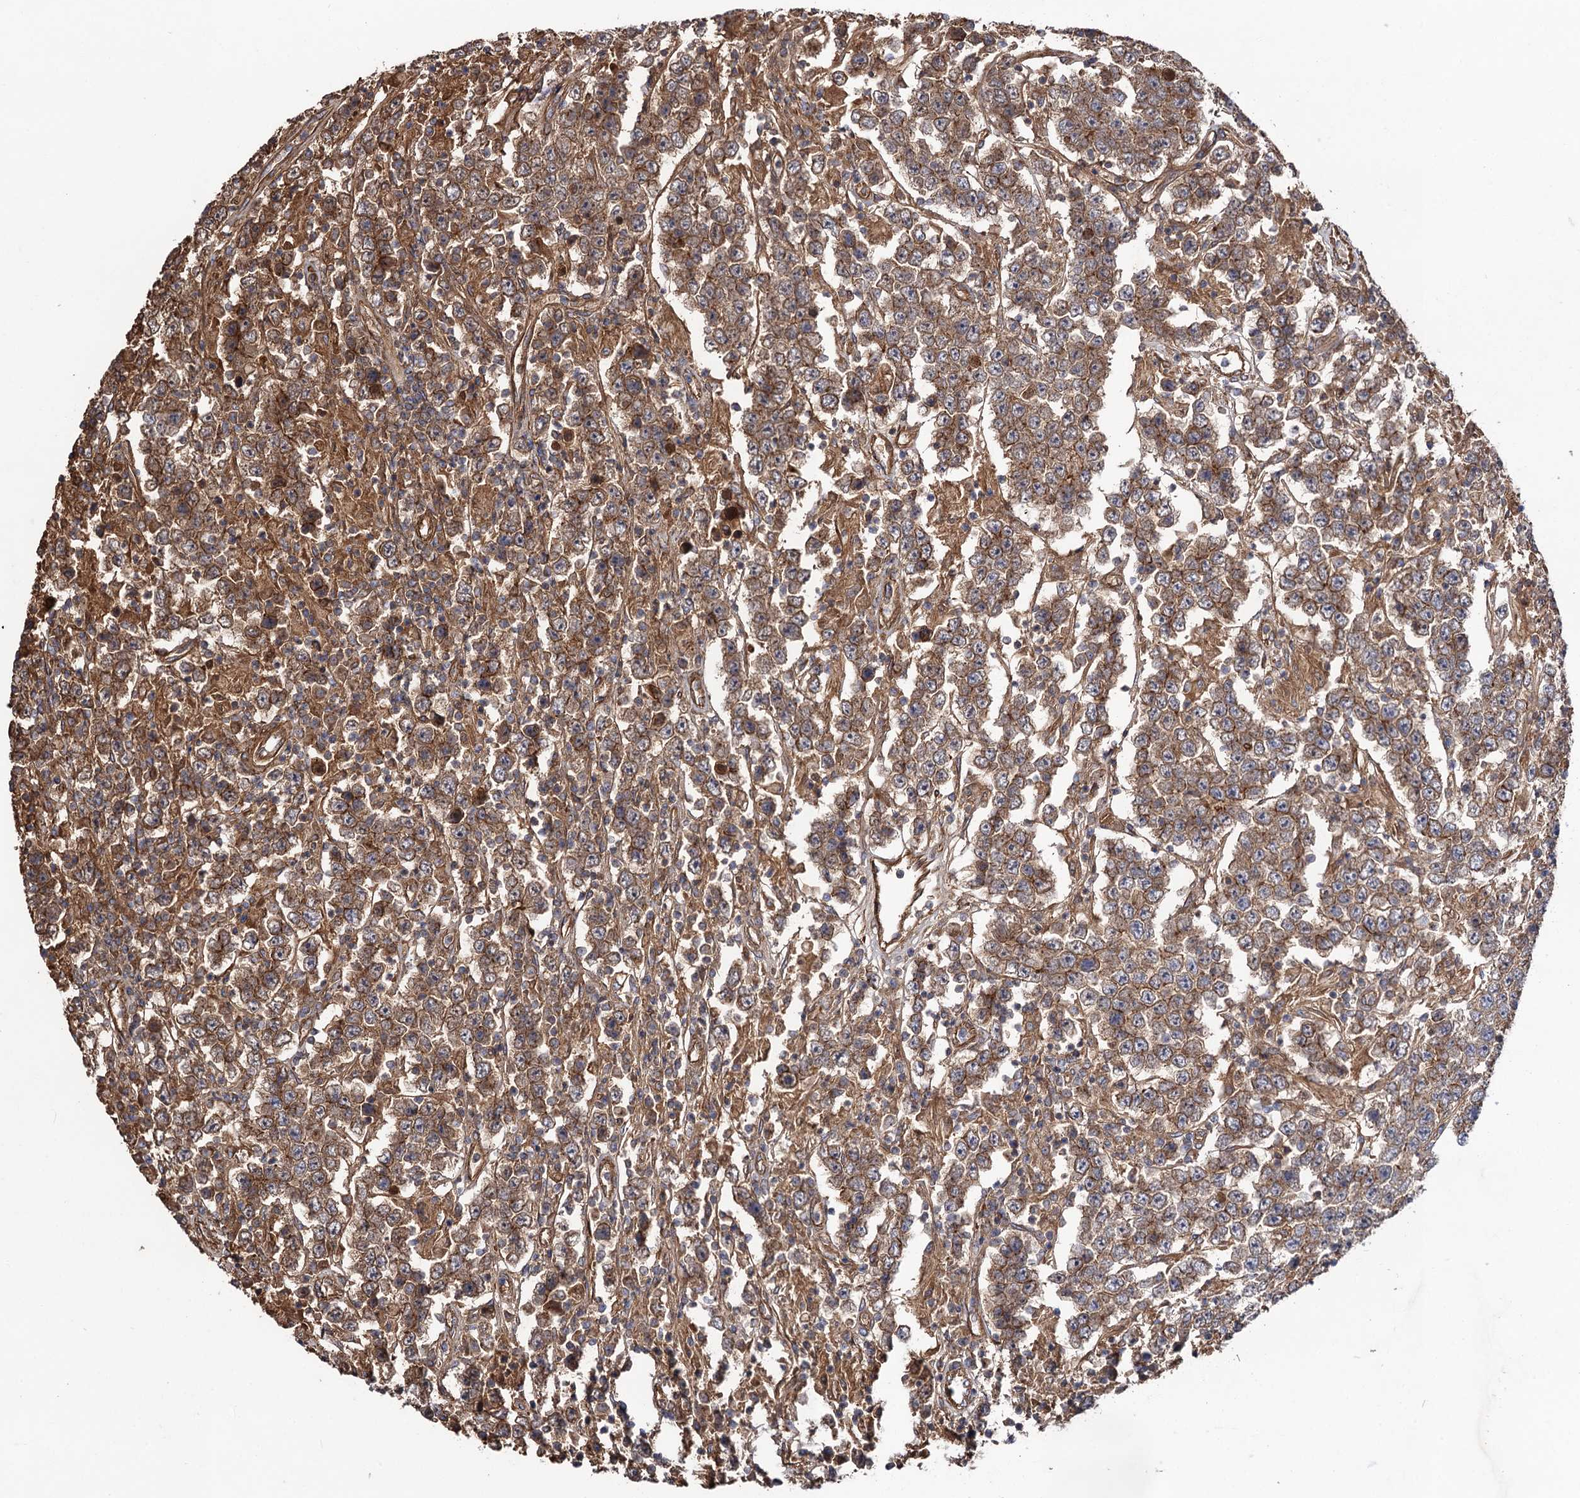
{"staining": {"intensity": "moderate", "quantity": ">75%", "location": "cytoplasmic/membranous"}, "tissue": "testis cancer", "cell_type": "Tumor cells", "image_type": "cancer", "snomed": [{"axis": "morphology", "description": "Normal tissue, NOS"}, {"axis": "morphology", "description": "Urothelial carcinoma, High grade"}, {"axis": "morphology", "description": "Seminoma, NOS"}, {"axis": "morphology", "description": "Carcinoma, Embryonal, NOS"}, {"axis": "topography", "description": "Urinary bladder"}, {"axis": "topography", "description": "Testis"}], "caption": "Brown immunohistochemical staining in testis embryonal carcinoma displays moderate cytoplasmic/membranous positivity in about >75% of tumor cells.", "gene": "CIP2A", "patient": {"sex": "male", "age": 41}}